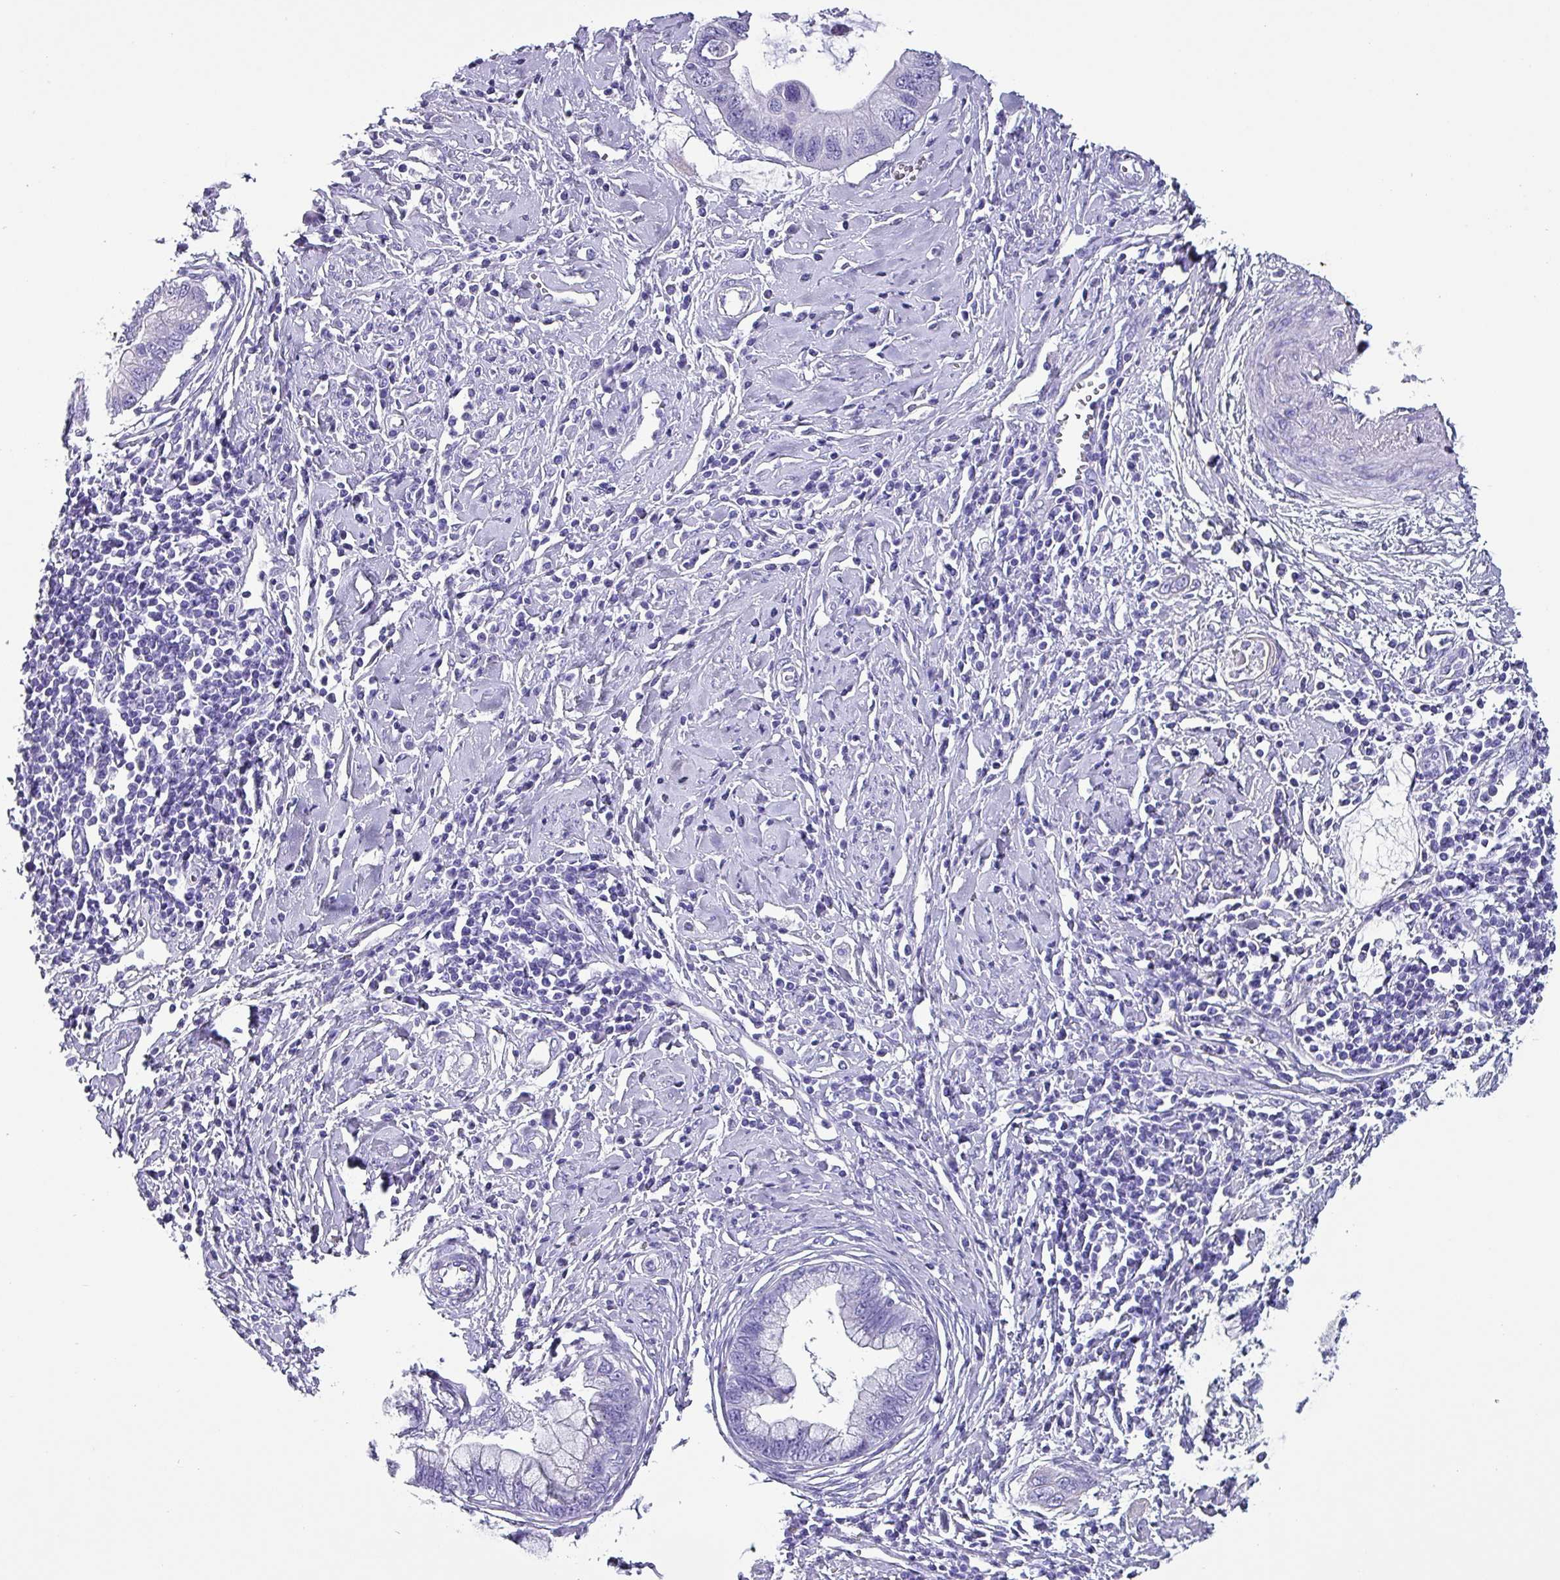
{"staining": {"intensity": "negative", "quantity": "none", "location": "none"}, "tissue": "cervical cancer", "cell_type": "Tumor cells", "image_type": "cancer", "snomed": [{"axis": "morphology", "description": "Adenocarcinoma, NOS"}, {"axis": "topography", "description": "Cervix"}], "caption": "Protein analysis of adenocarcinoma (cervical) demonstrates no significant expression in tumor cells.", "gene": "KRT6C", "patient": {"sex": "female", "age": 44}}